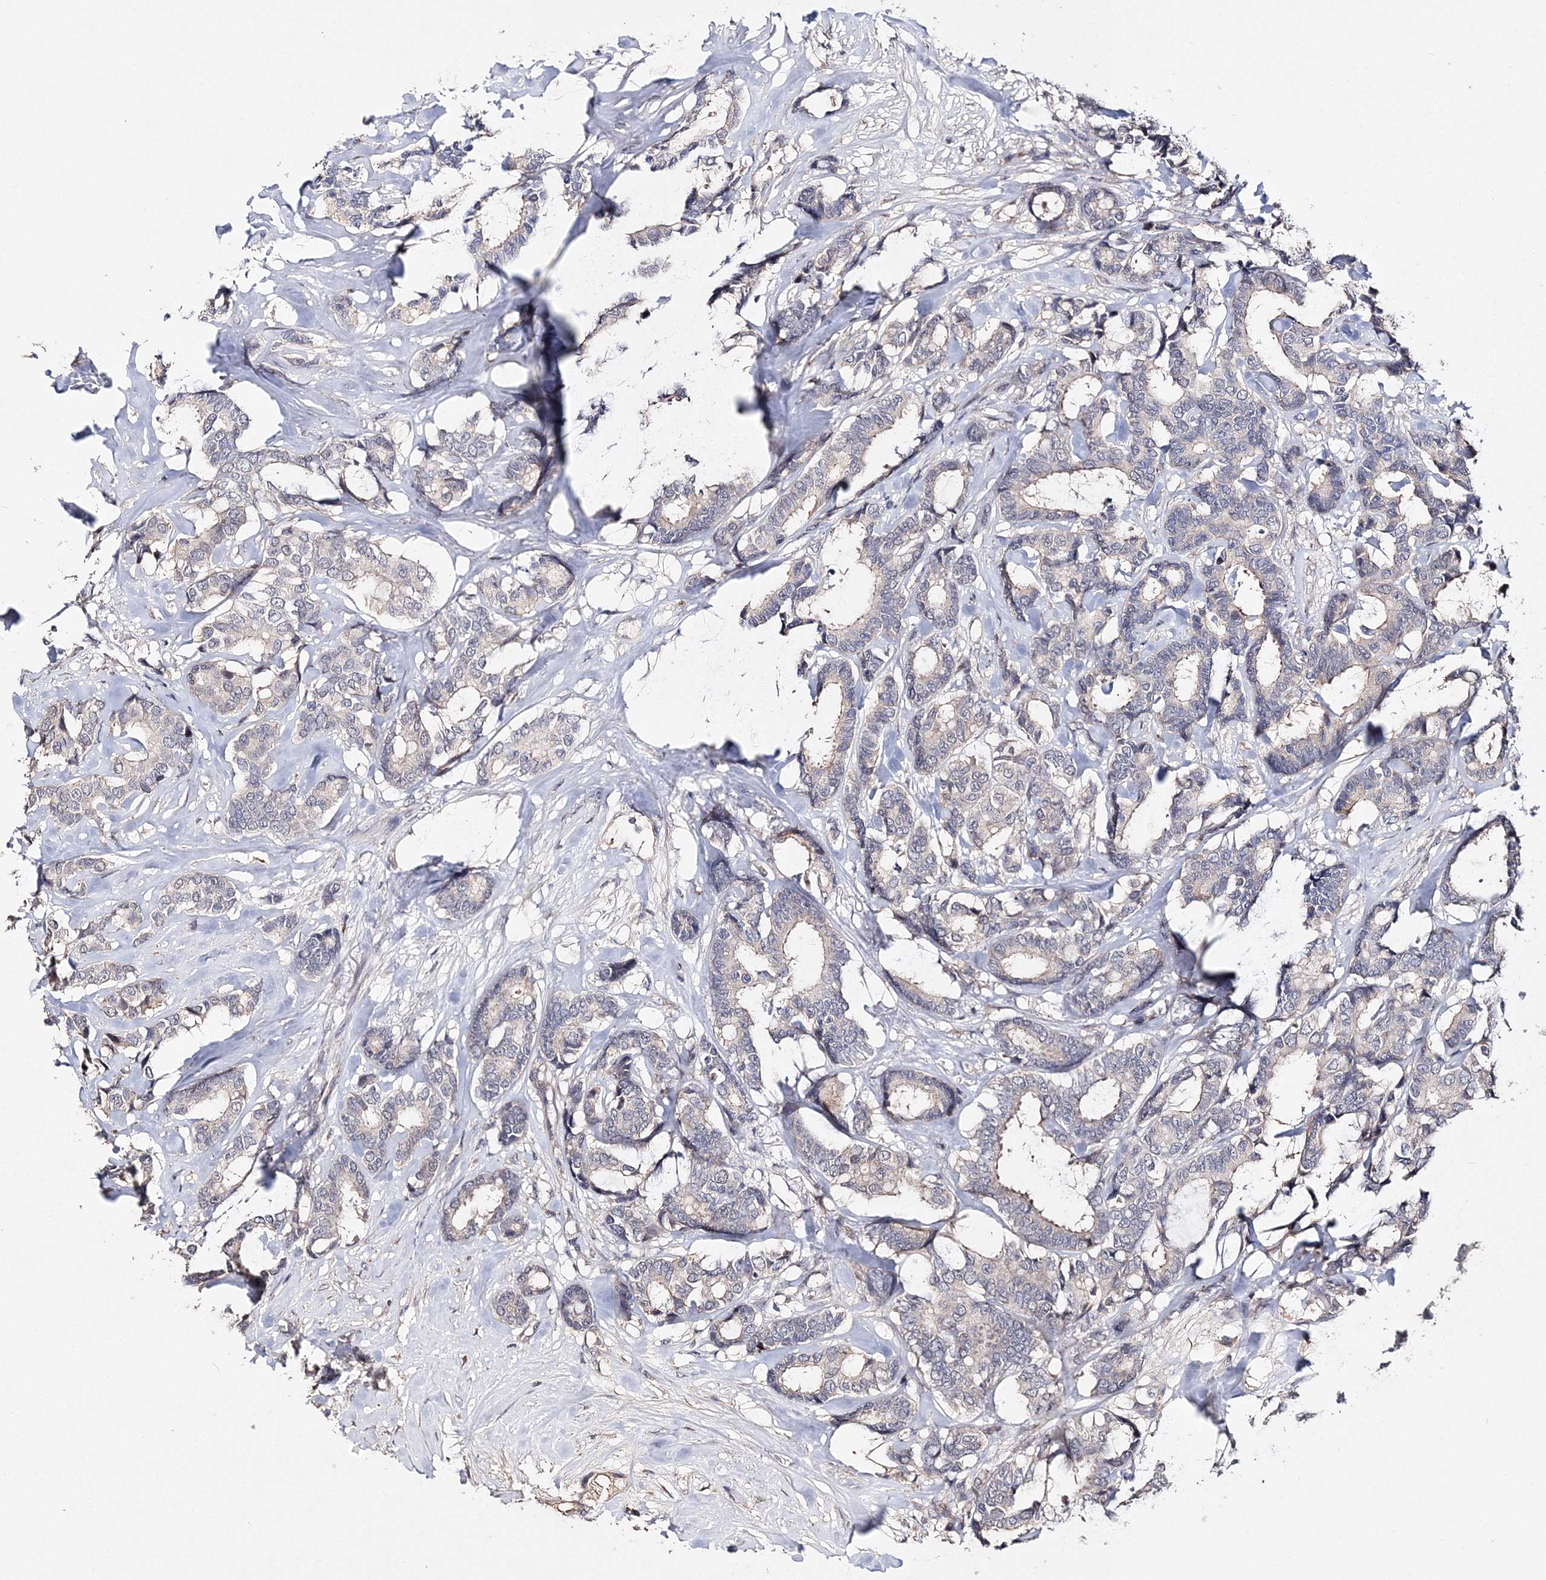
{"staining": {"intensity": "negative", "quantity": "none", "location": "none"}, "tissue": "breast cancer", "cell_type": "Tumor cells", "image_type": "cancer", "snomed": [{"axis": "morphology", "description": "Duct carcinoma"}, {"axis": "topography", "description": "Breast"}], "caption": "There is no significant positivity in tumor cells of breast cancer.", "gene": "GJB5", "patient": {"sex": "female", "age": 87}}